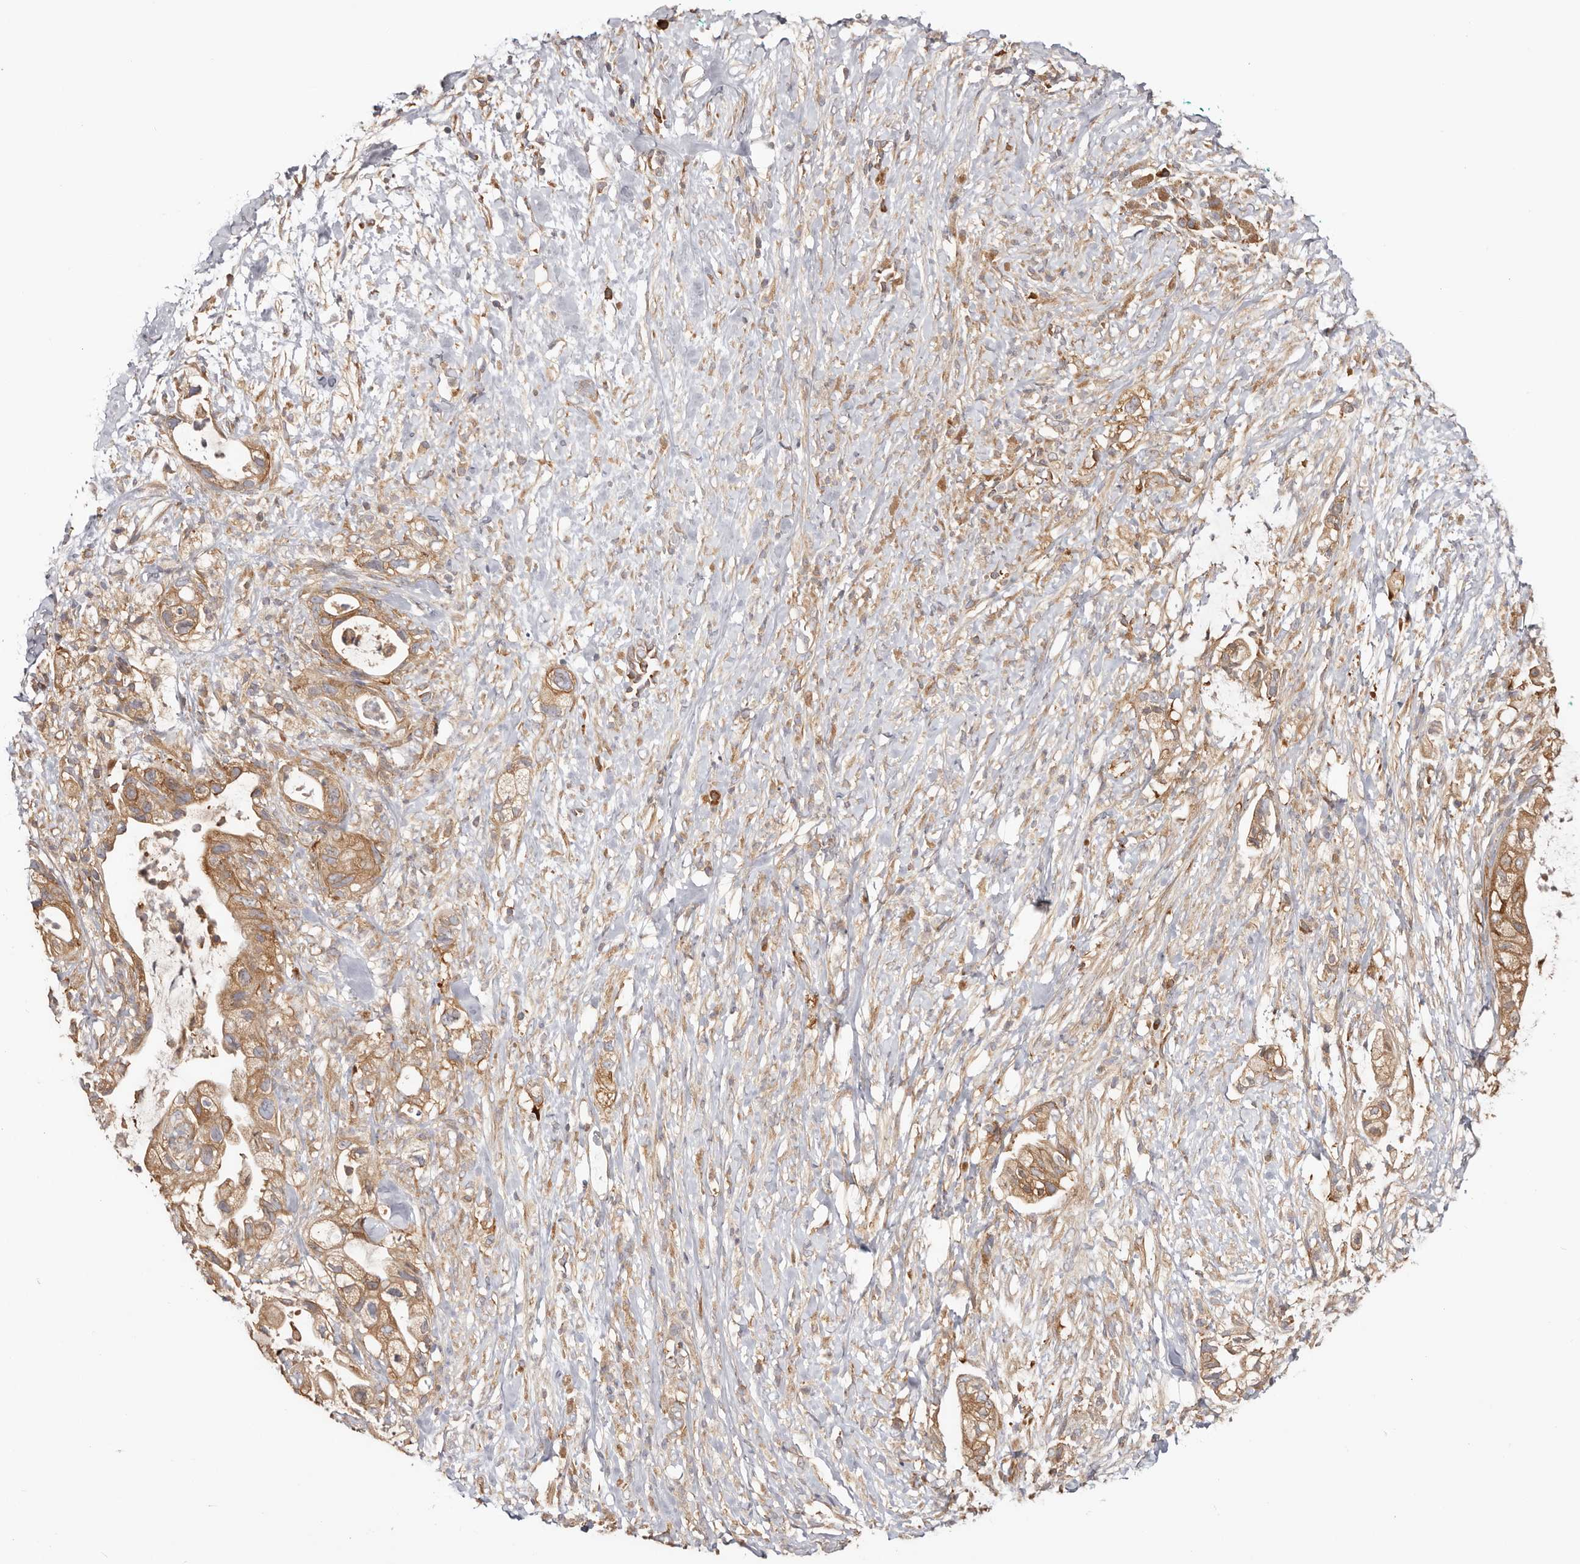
{"staining": {"intensity": "moderate", "quantity": ">75%", "location": "cytoplasmic/membranous"}, "tissue": "pancreatic cancer", "cell_type": "Tumor cells", "image_type": "cancer", "snomed": [{"axis": "morphology", "description": "Adenocarcinoma, NOS"}, {"axis": "topography", "description": "Pancreas"}], "caption": "Immunohistochemical staining of adenocarcinoma (pancreatic) displays moderate cytoplasmic/membranous protein positivity in about >75% of tumor cells. The staining is performed using DAB (3,3'-diaminobenzidine) brown chromogen to label protein expression. The nuclei are counter-stained blue using hematoxylin.", "gene": "EPRS1", "patient": {"sex": "male", "age": 53}}